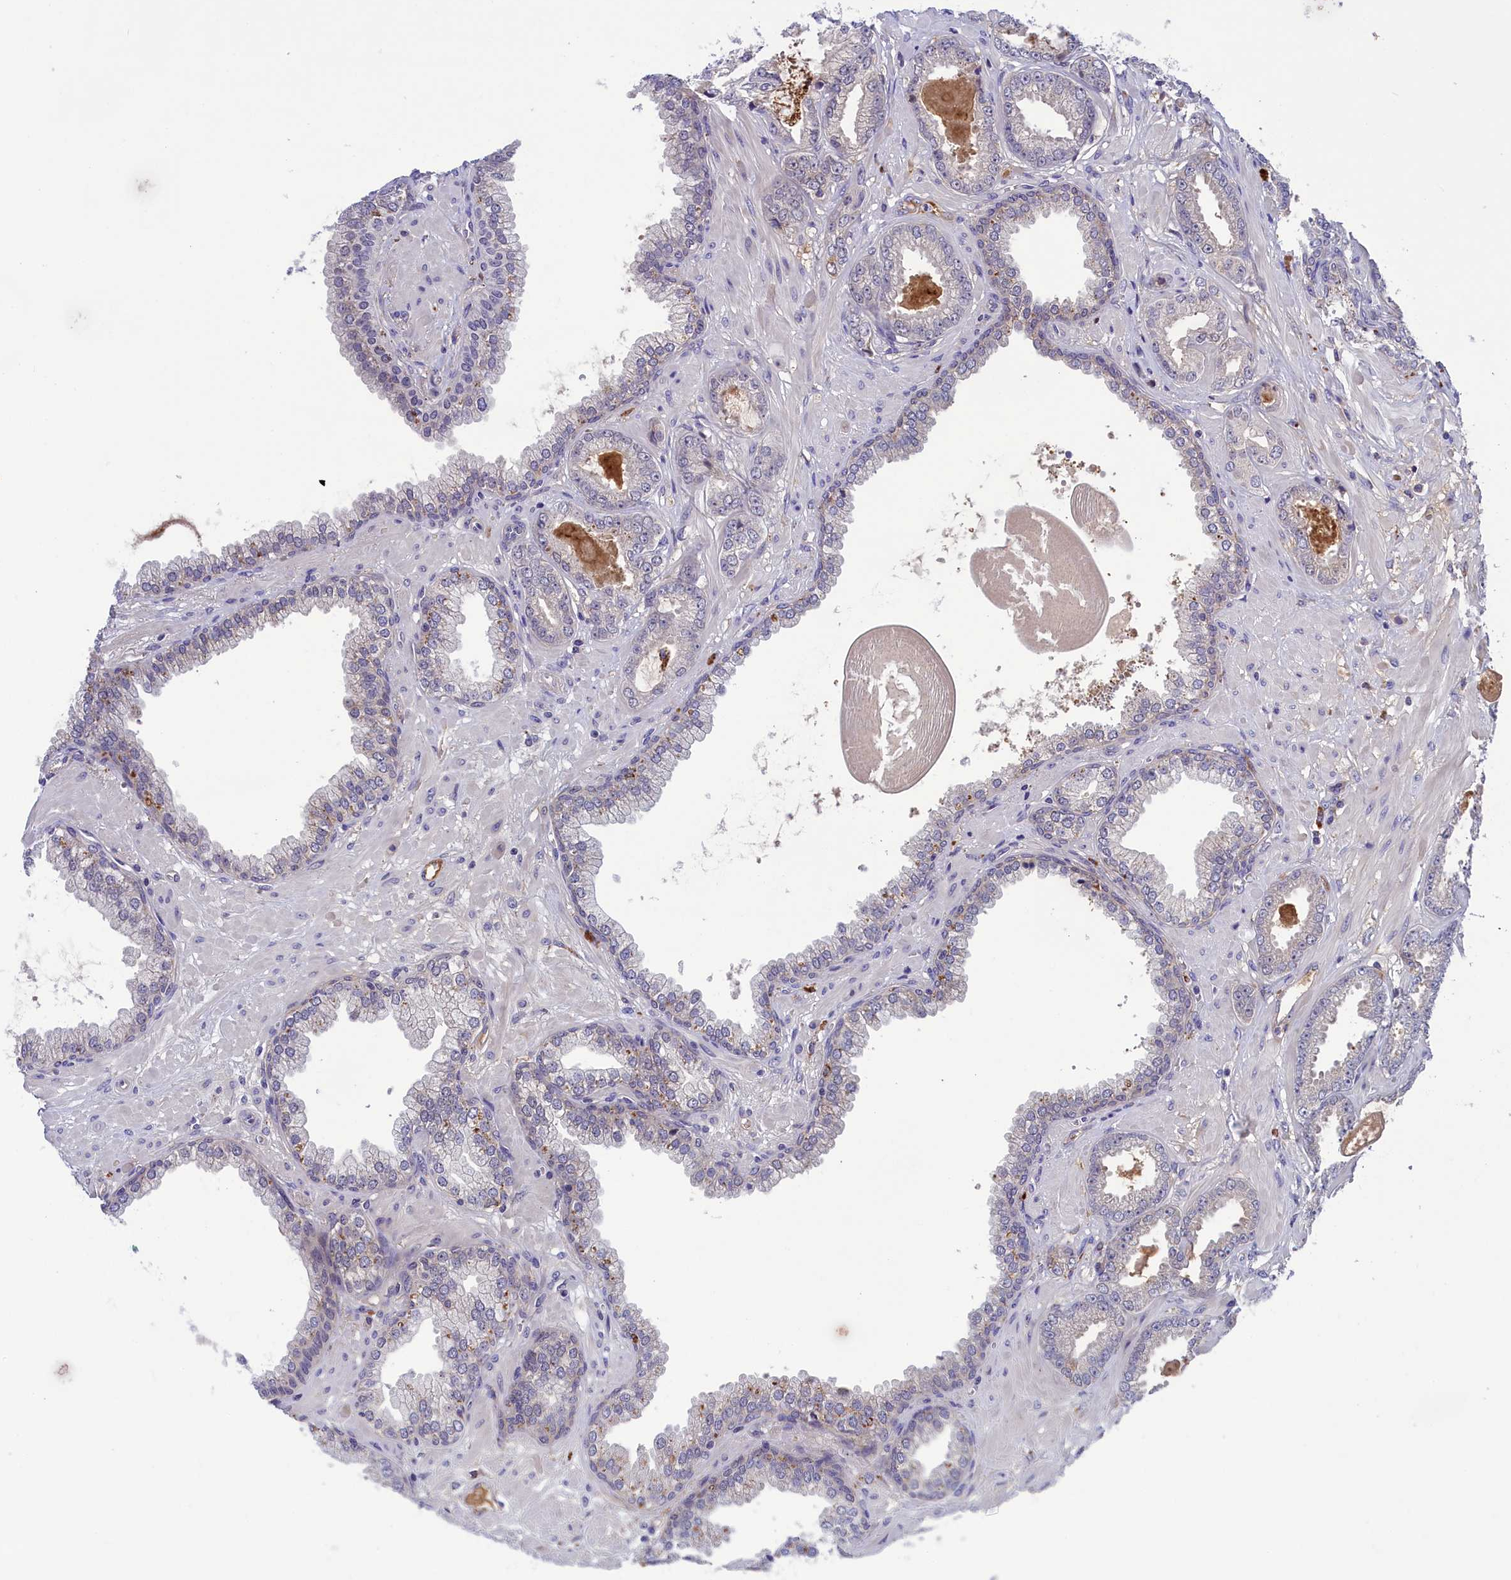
{"staining": {"intensity": "negative", "quantity": "none", "location": "none"}, "tissue": "prostate cancer", "cell_type": "Tumor cells", "image_type": "cancer", "snomed": [{"axis": "morphology", "description": "Adenocarcinoma, Low grade"}, {"axis": "topography", "description": "Prostate"}], "caption": "Immunohistochemistry image of neoplastic tissue: adenocarcinoma (low-grade) (prostate) stained with DAB (3,3'-diaminobenzidine) exhibits no significant protein staining in tumor cells.", "gene": "STYX", "patient": {"sex": "male", "age": 64}}